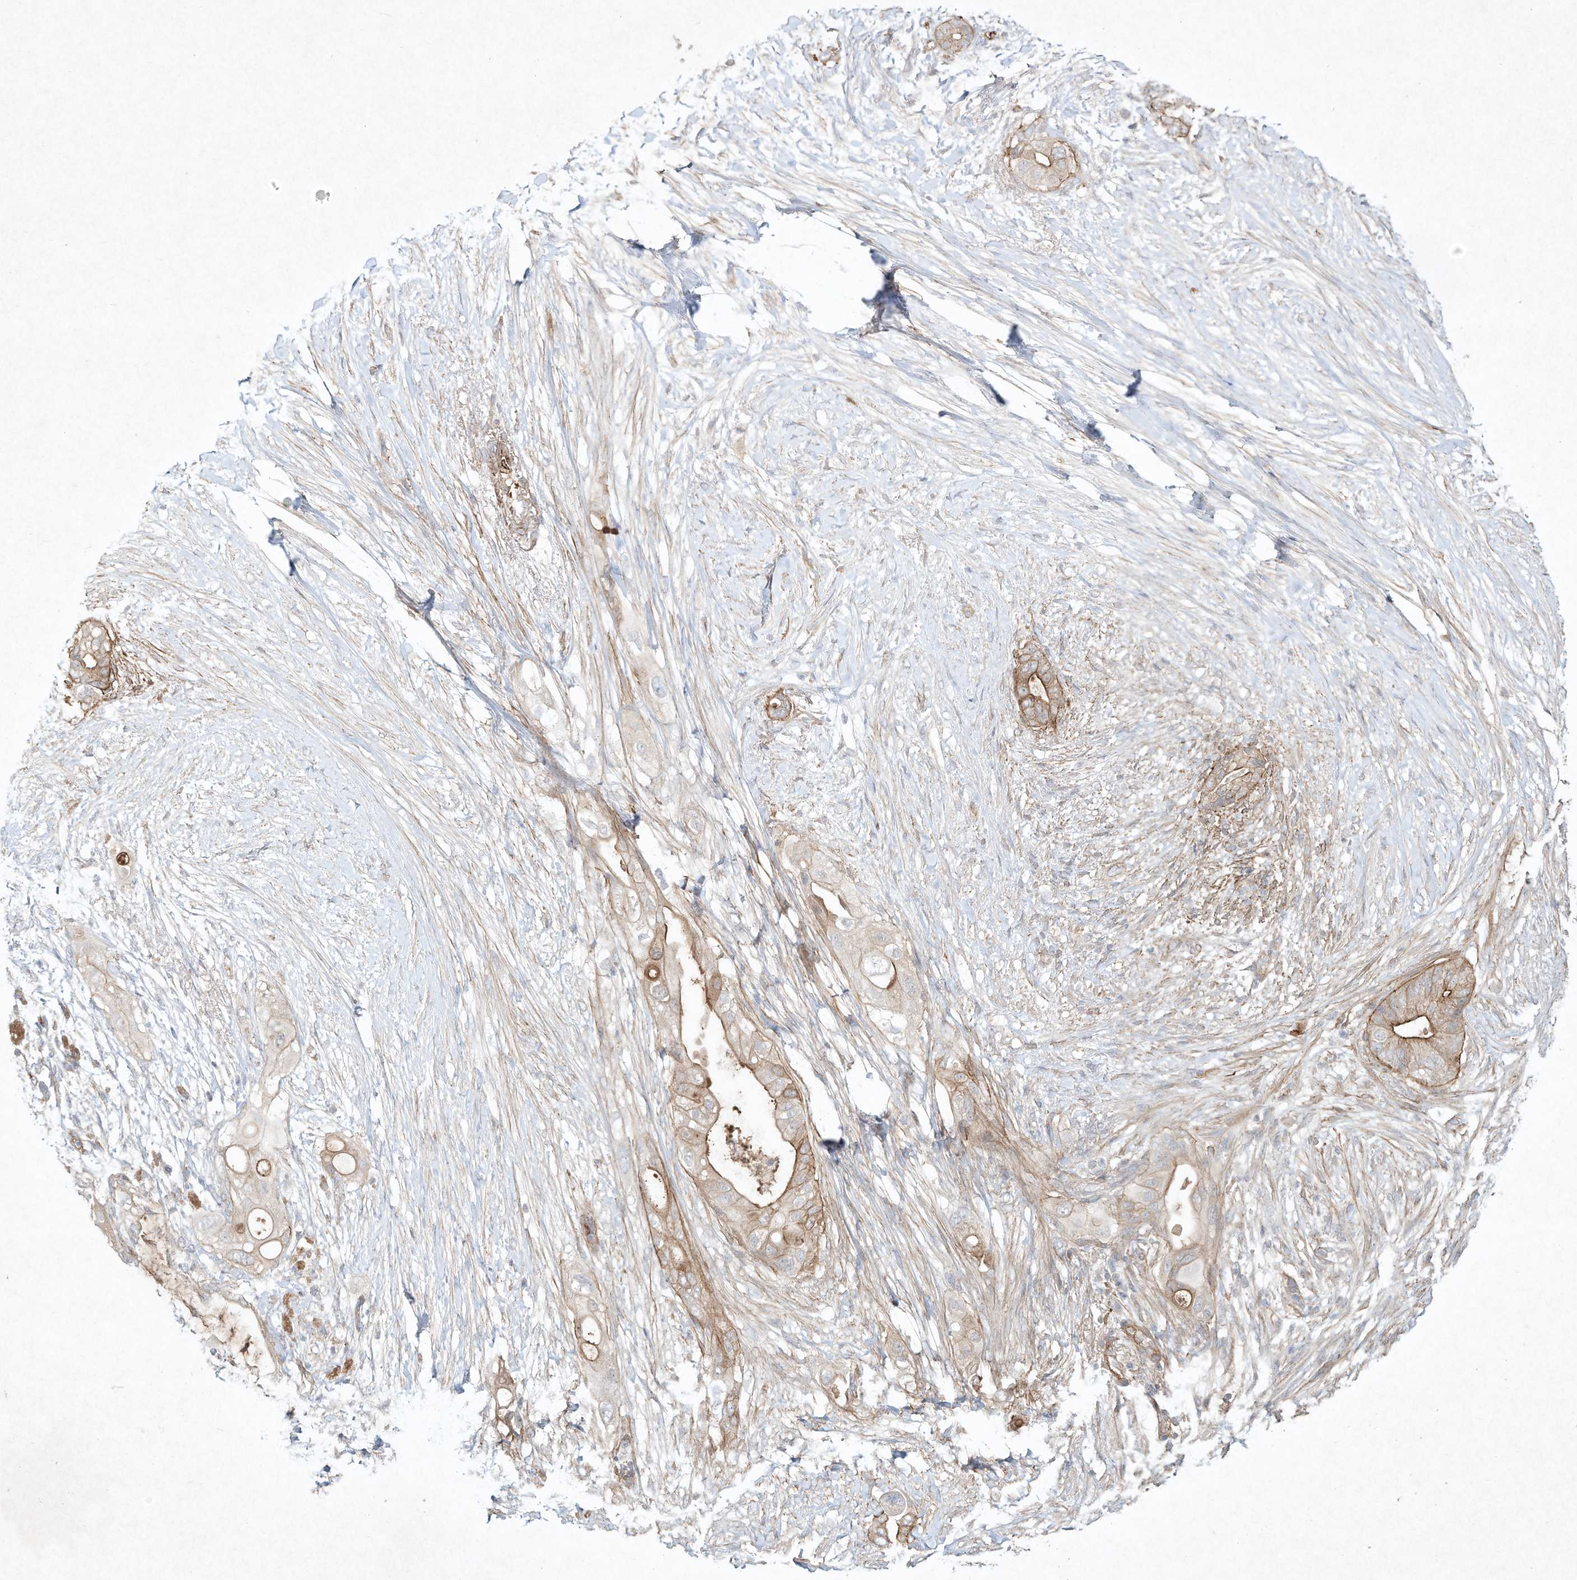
{"staining": {"intensity": "moderate", "quantity": ">75%", "location": "cytoplasmic/membranous"}, "tissue": "pancreatic cancer", "cell_type": "Tumor cells", "image_type": "cancer", "snomed": [{"axis": "morphology", "description": "Adenocarcinoma, NOS"}, {"axis": "topography", "description": "Pancreas"}], "caption": "A medium amount of moderate cytoplasmic/membranous expression is appreciated in about >75% of tumor cells in pancreatic cancer tissue.", "gene": "HTR5A", "patient": {"sex": "male", "age": 53}}